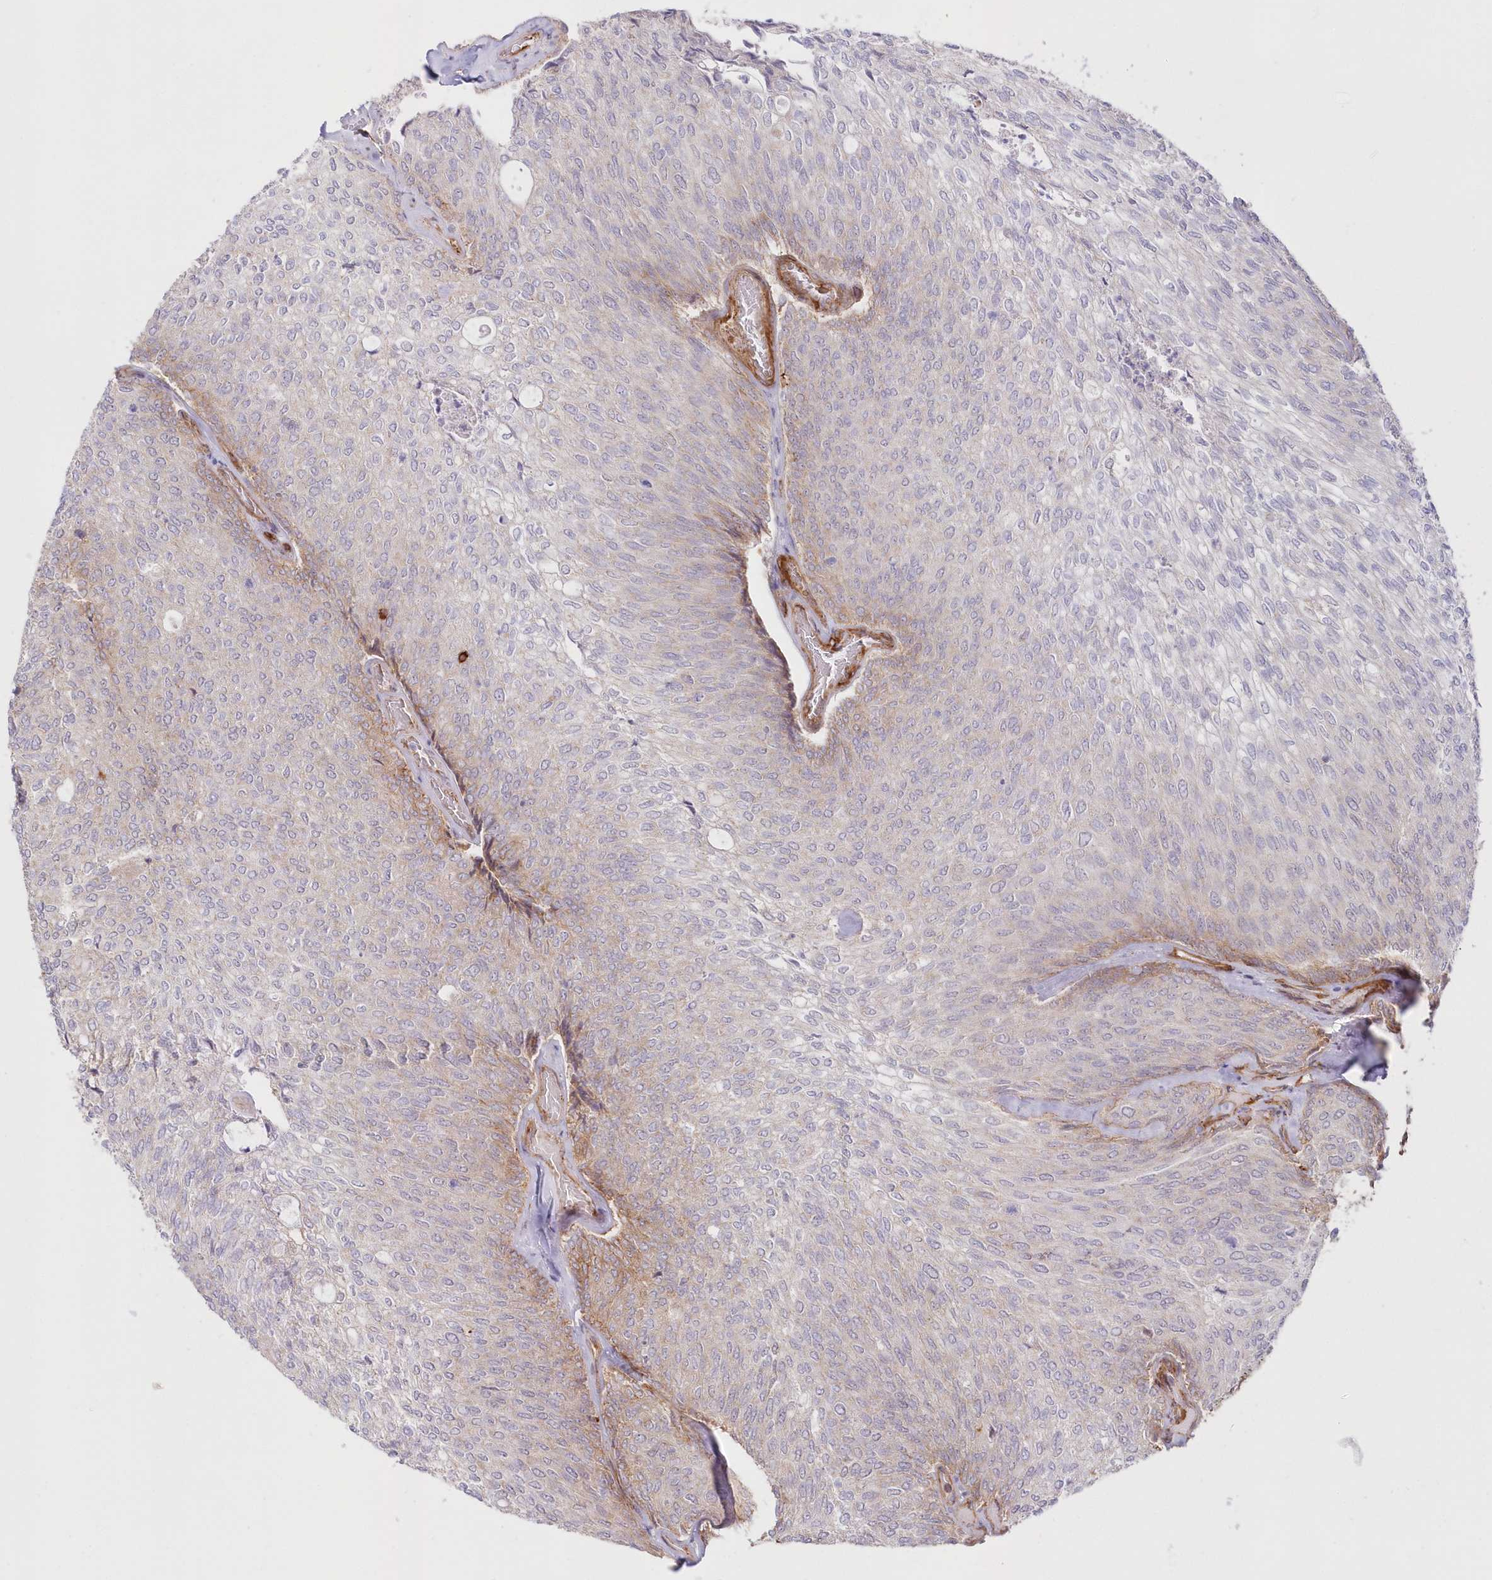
{"staining": {"intensity": "weak", "quantity": "<25%", "location": "cytoplasmic/membranous"}, "tissue": "urothelial cancer", "cell_type": "Tumor cells", "image_type": "cancer", "snomed": [{"axis": "morphology", "description": "Urothelial carcinoma, Low grade"}, {"axis": "topography", "description": "Urinary bladder"}], "caption": "The photomicrograph exhibits no significant expression in tumor cells of urothelial cancer. The staining is performed using DAB (3,3'-diaminobenzidine) brown chromogen with nuclei counter-stained in using hematoxylin.", "gene": "AFAP1L2", "patient": {"sex": "female", "age": 79}}